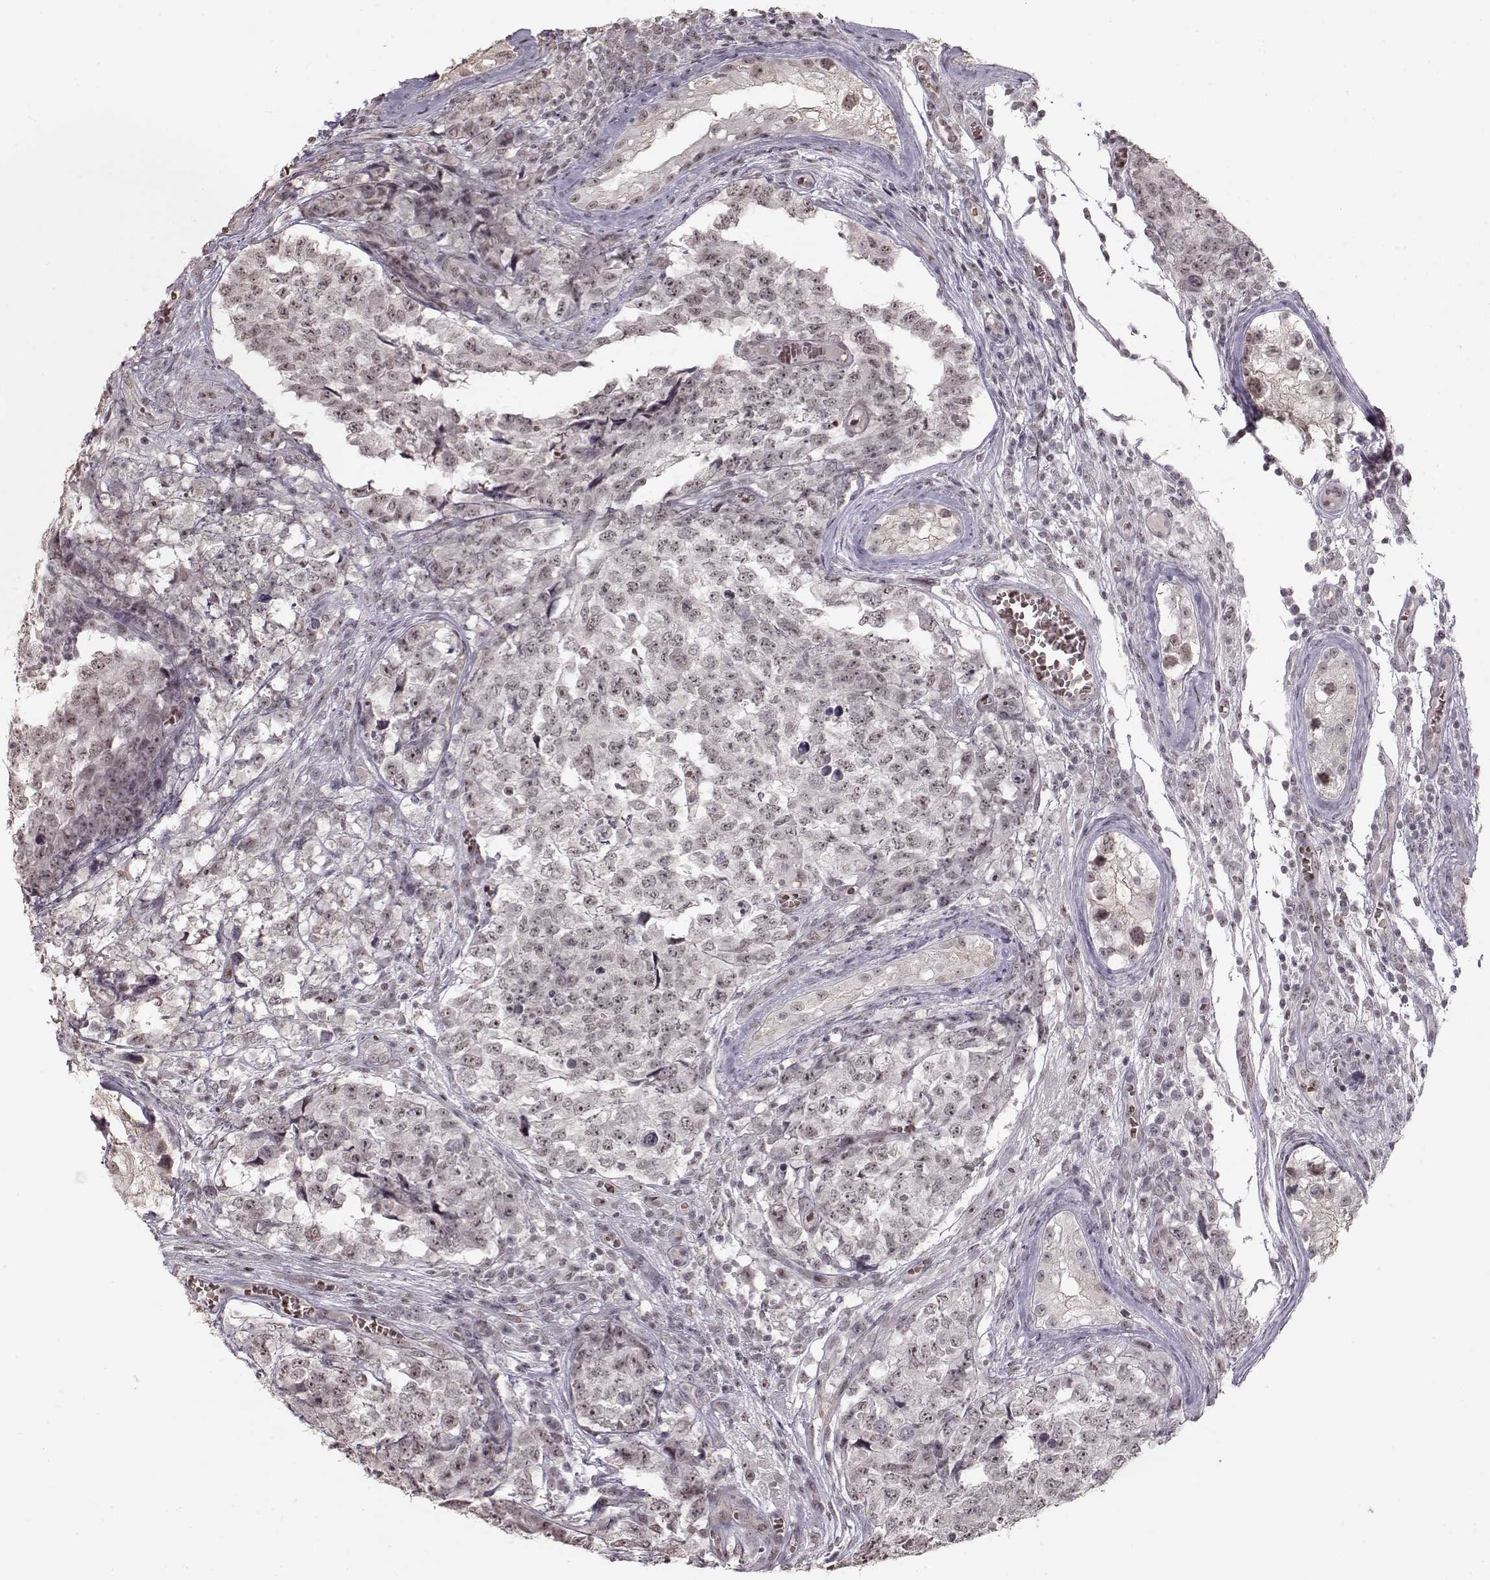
{"staining": {"intensity": "weak", "quantity": ">75%", "location": "nuclear"}, "tissue": "testis cancer", "cell_type": "Tumor cells", "image_type": "cancer", "snomed": [{"axis": "morphology", "description": "Carcinoma, Embryonal, NOS"}, {"axis": "topography", "description": "Testis"}], "caption": "Immunohistochemical staining of human testis embryonal carcinoma demonstrates weak nuclear protein expression in approximately >75% of tumor cells. (DAB = brown stain, brightfield microscopy at high magnification).", "gene": "PCP4", "patient": {"sex": "male", "age": 23}}